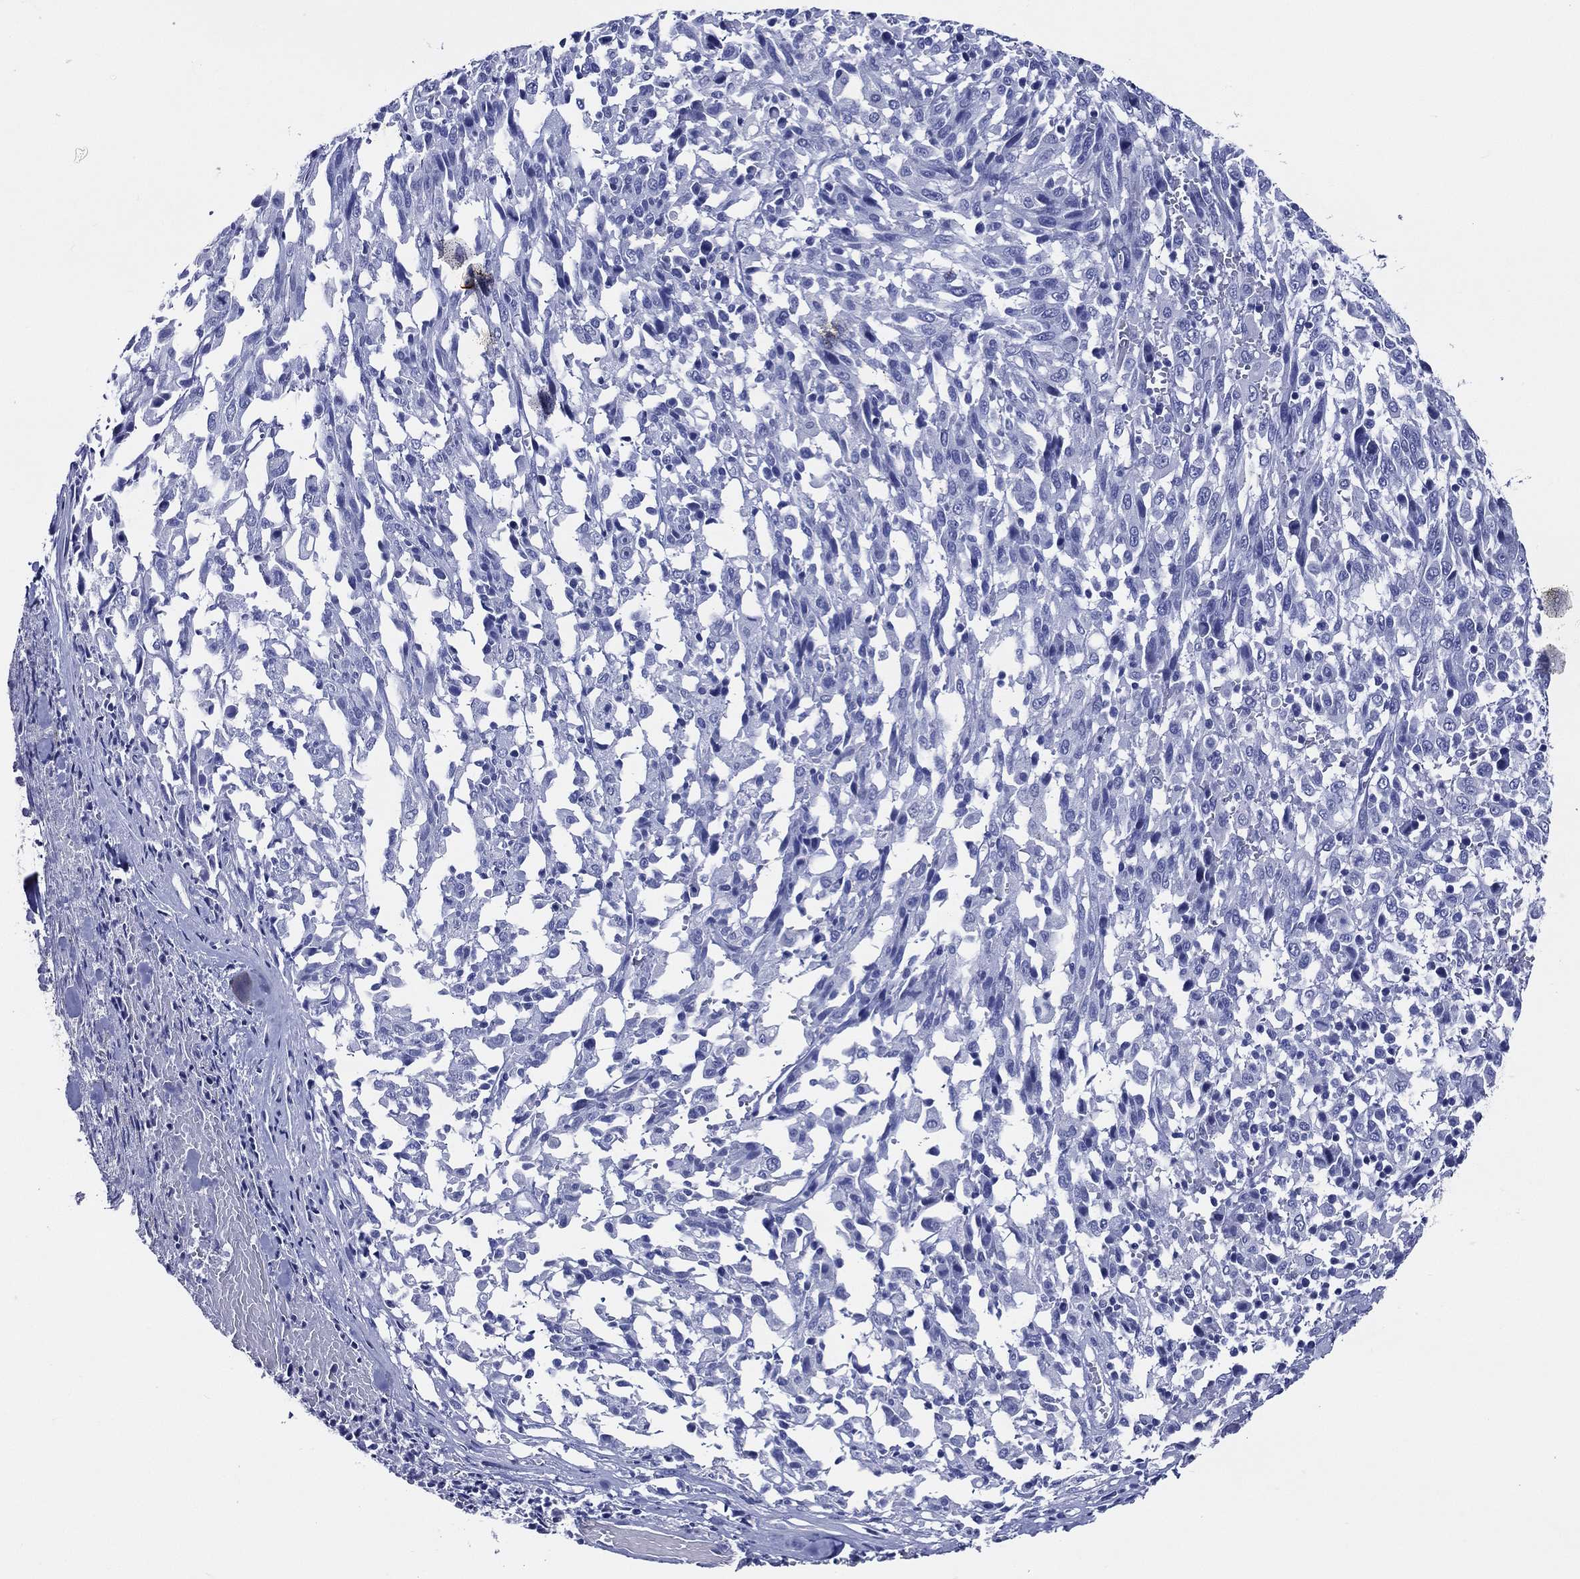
{"staining": {"intensity": "negative", "quantity": "none", "location": "none"}, "tissue": "melanoma", "cell_type": "Tumor cells", "image_type": "cancer", "snomed": [{"axis": "morphology", "description": "Malignant melanoma, NOS"}, {"axis": "topography", "description": "Skin"}], "caption": "Immunohistochemistry micrograph of neoplastic tissue: melanoma stained with DAB exhibits no significant protein expression in tumor cells.", "gene": "ACE2", "patient": {"sex": "female", "age": 91}}